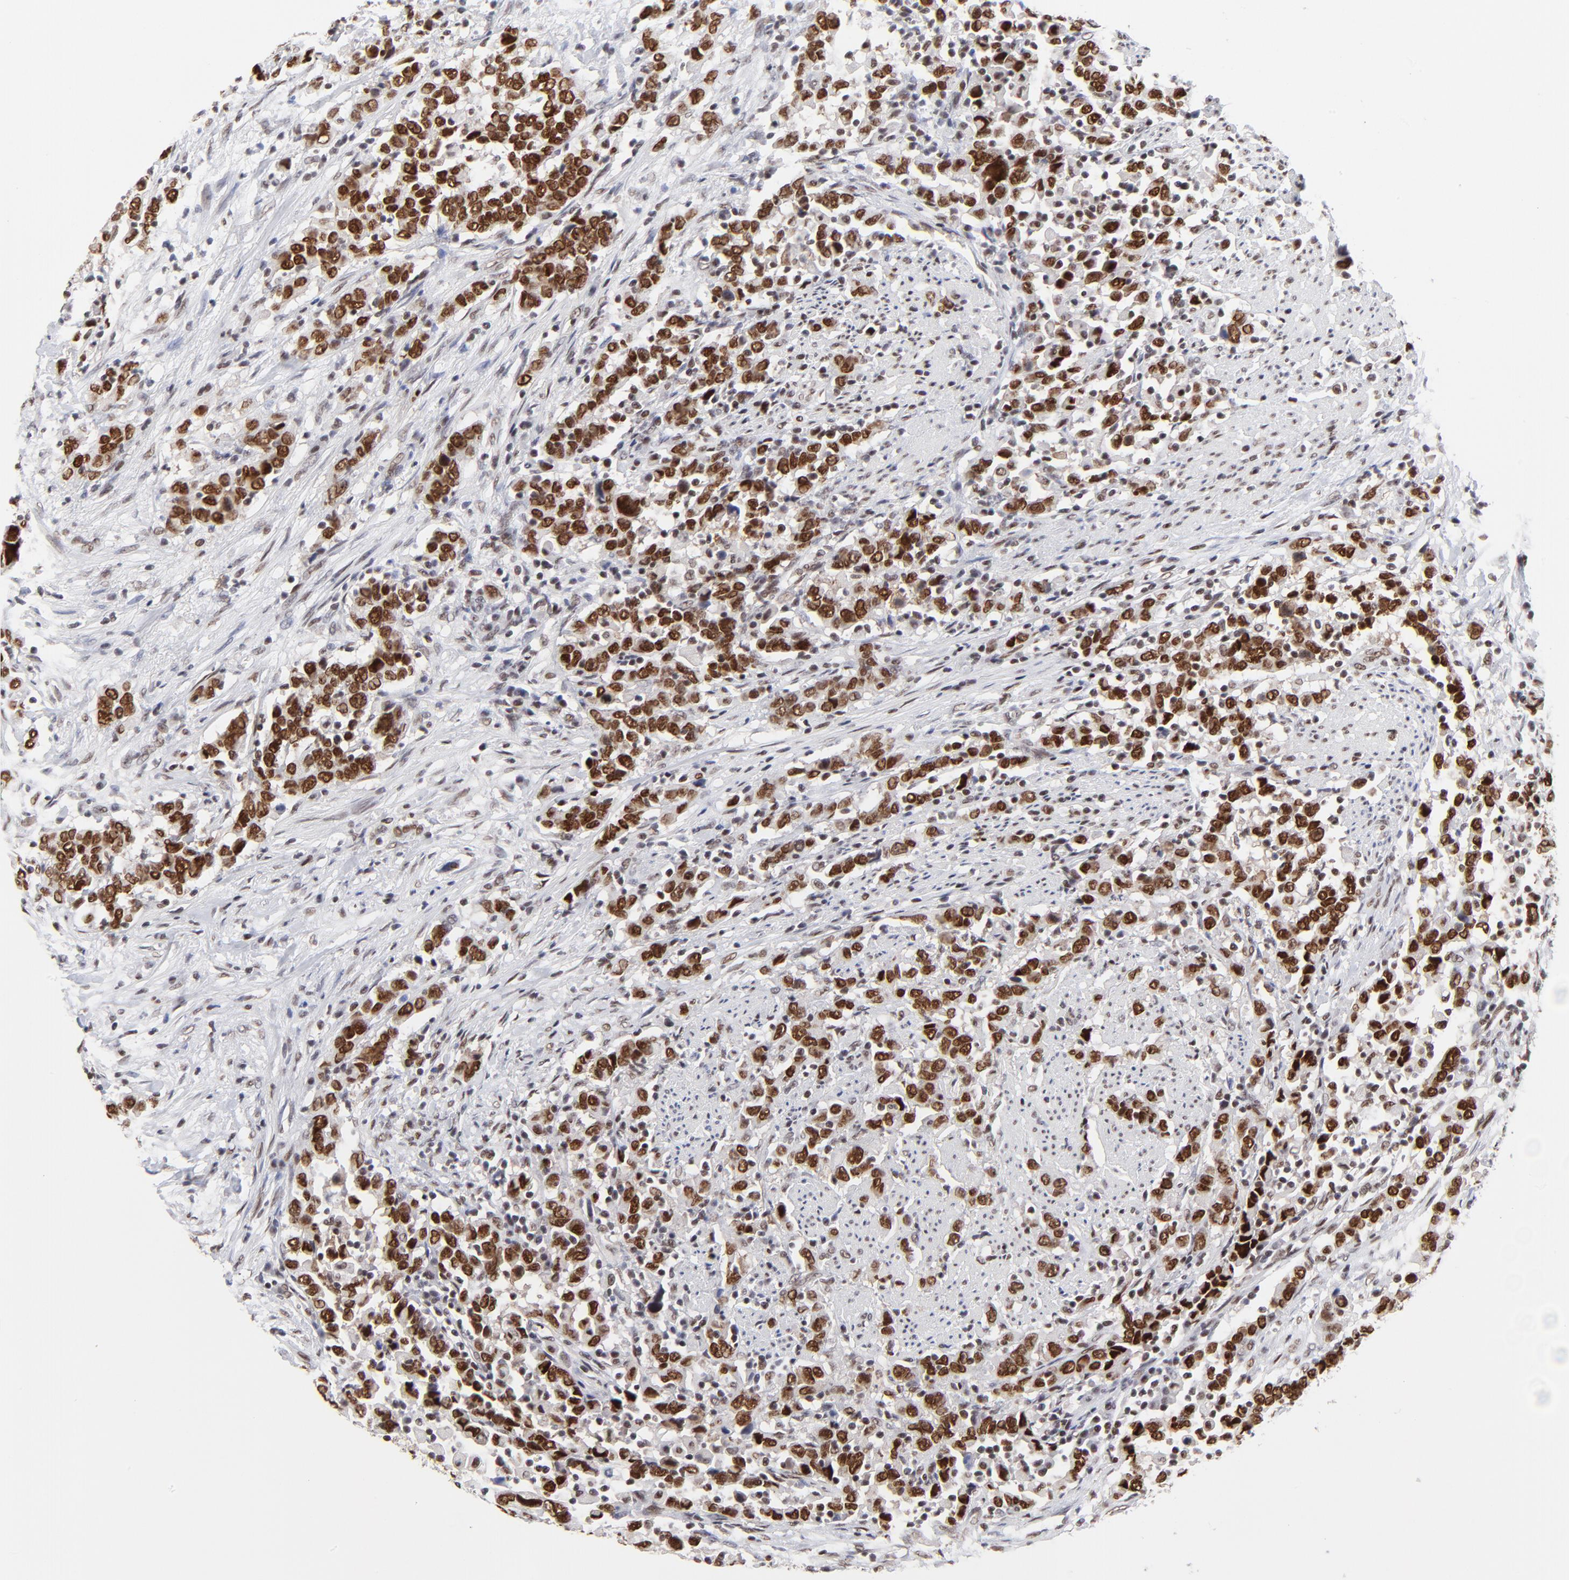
{"staining": {"intensity": "strong", "quantity": ">75%", "location": "nuclear"}, "tissue": "urothelial cancer", "cell_type": "Tumor cells", "image_type": "cancer", "snomed": [{"axis": "morphology", "description": "Urothelial carcinoma, High grade"}, {"axis": "topography", "description": "Urinary bladder"}], "caption": "The photomicrograph displays a brown stain indicating the presence of a protein in the nuclear of tumor cells in high-grade urothelial carcinoma.", "gene": "ZMYM3", "patient": {"sex": "male", "age": 61}}